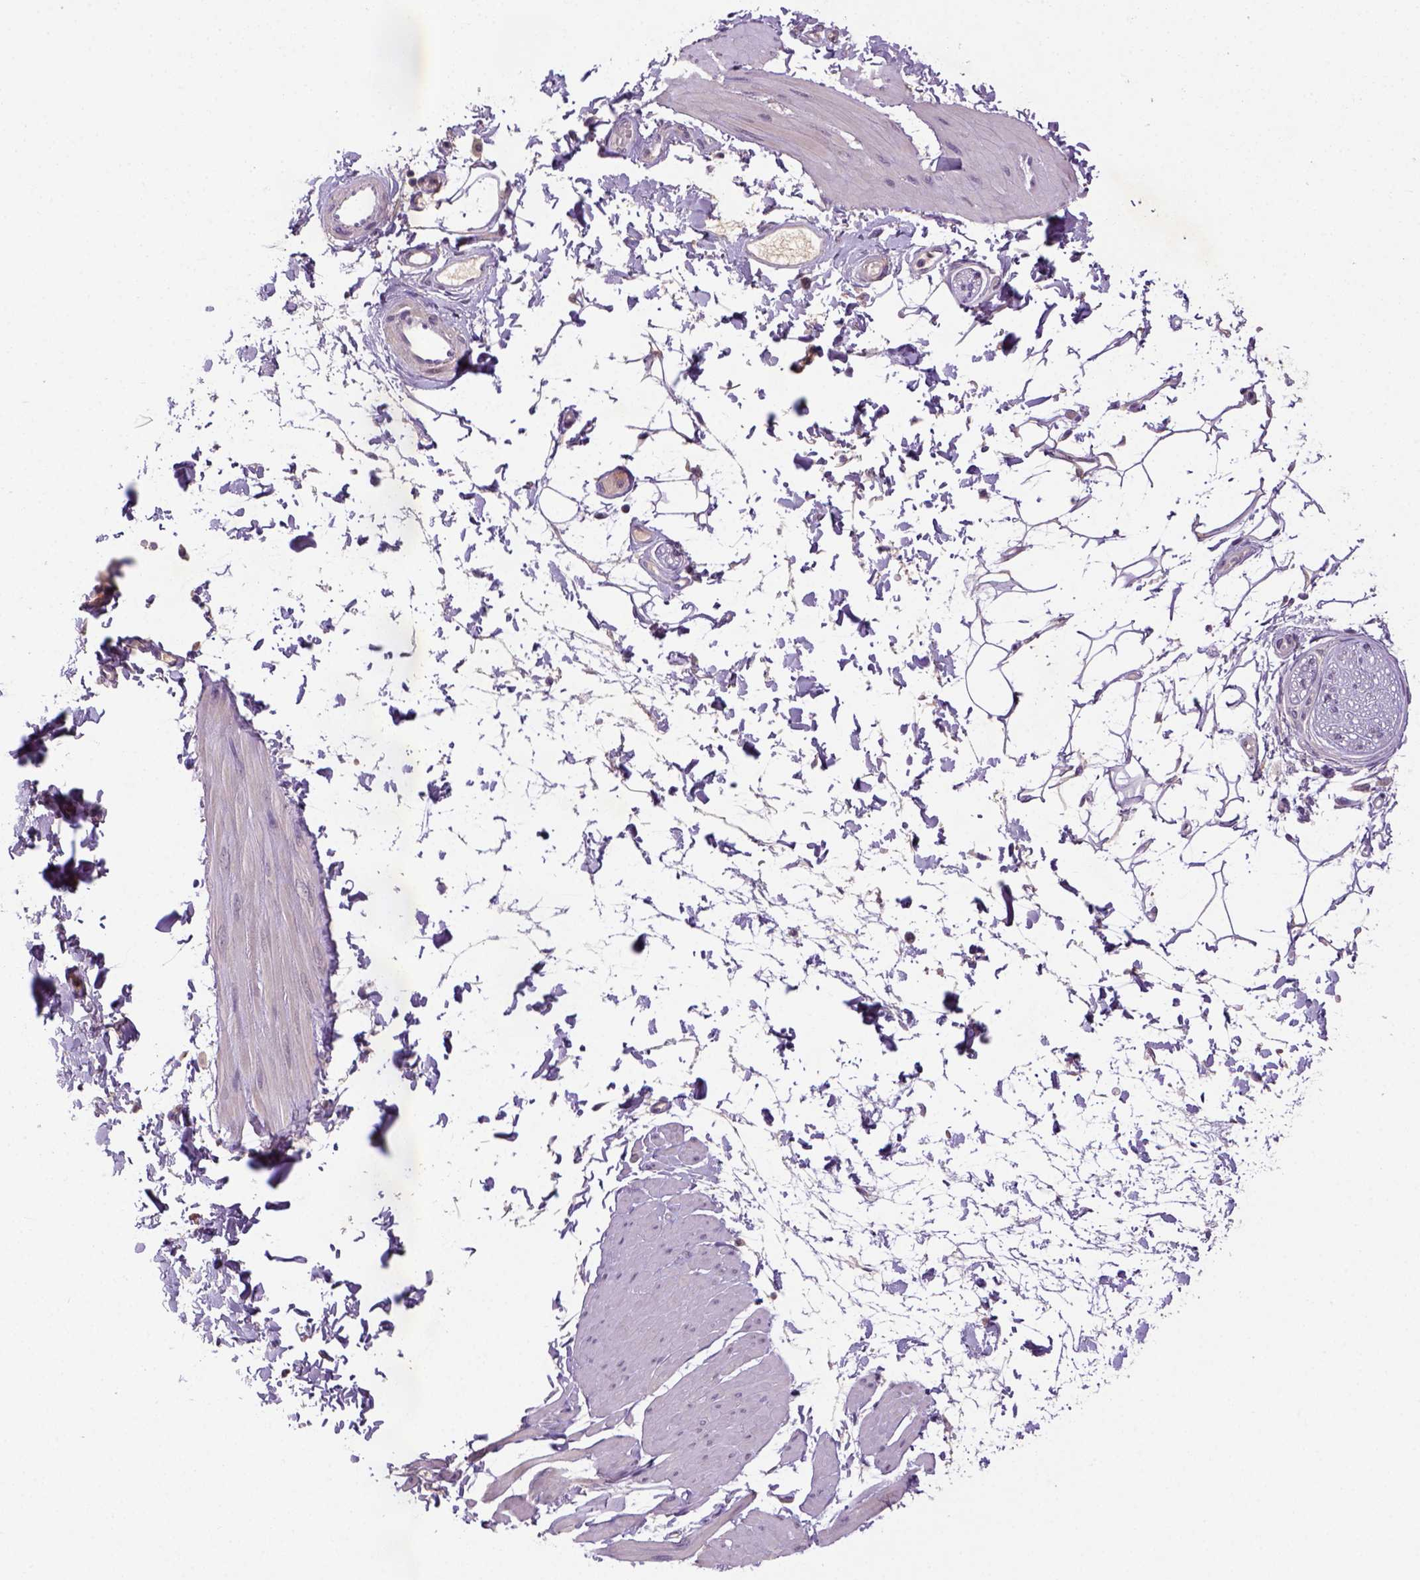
{"staining": {"intensity": "negative", "quantity": "none", "location": "none"}, "tissue": "adipose tissue", "cell_type": "Adipocytes", "image_type": "normal", "snomed": [{"axis": "morphology", "description": "Normal tissue, NOS"}, {"axis": "topography", "description": "Smooth muscle"}, {"axis": "topography", "description": "Peripheral nerve tissue"}], "caption": "This is an IHC micrograph of normal adipose tissue. There is no staining in adipocytes.", "gene": "NLGN2", "patient": {"sex": "male", "age": 58}}